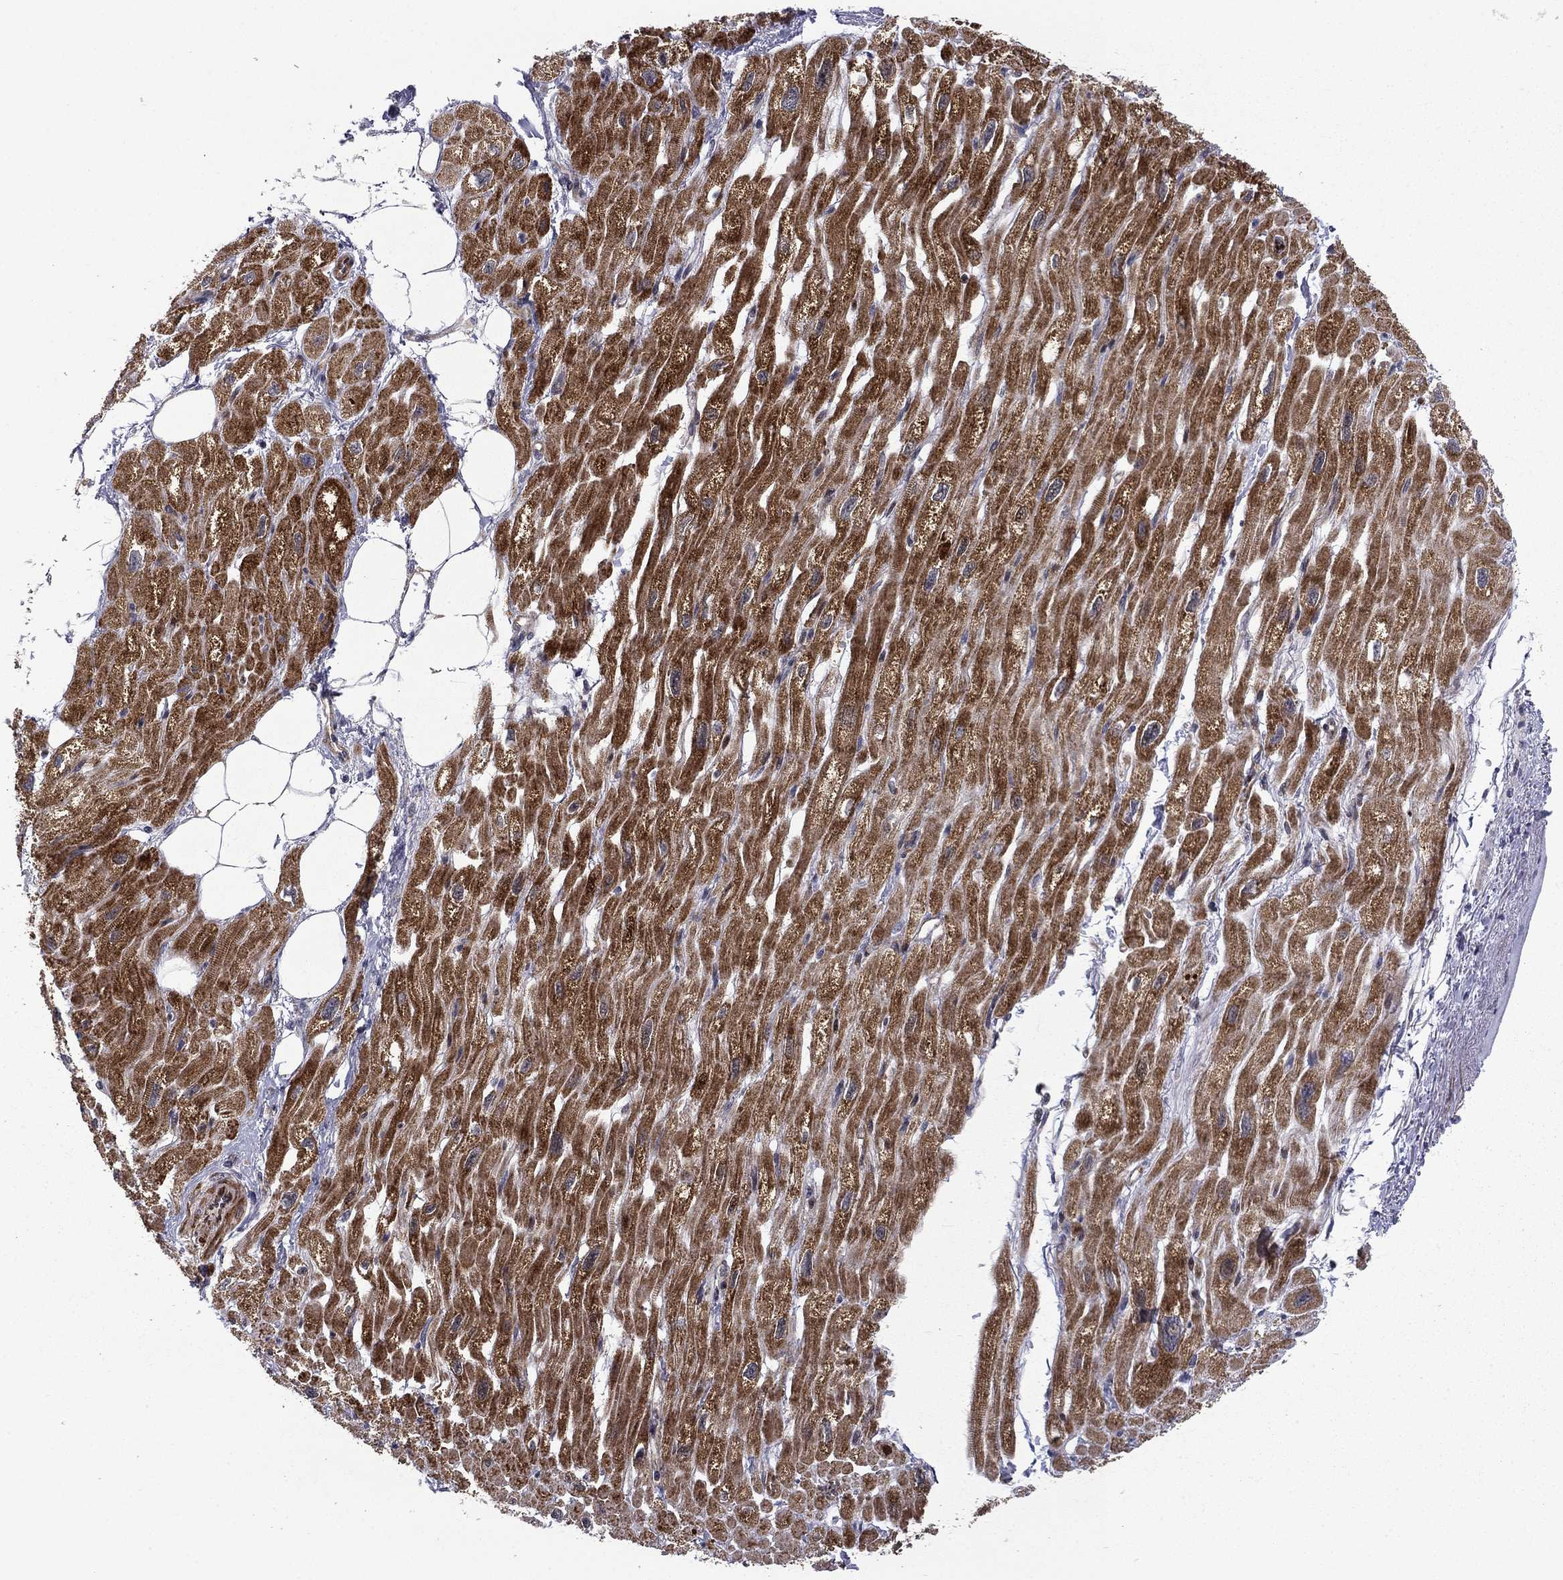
{"staining": {"intensity": "strong", "quantity": ">75%", "location": "cytoplasmic/membranous"}, "tissue": "heart muscle", "cell_type": "Cardiomyocytes", "image_type": "normal", "snomed": [{"axis": "morphology", "description": "Normal tissue, NOS"}, {"axis": "topography", "description": "Heart"}], "caption": "The image shows immunohistochemical staining of benign heart muscle. There is strong cytoplasmic/membranous staining is identified in about >75% of cardiomyocytes. The protein of interest is stained brown, and the nuclei are stained in blue (DAB (3,3'-diaminobenzidine) IHC with brightfield microscopy, high magnification).", "gene": "MIOS", "patient": {"sex": "male", "age": 66}}